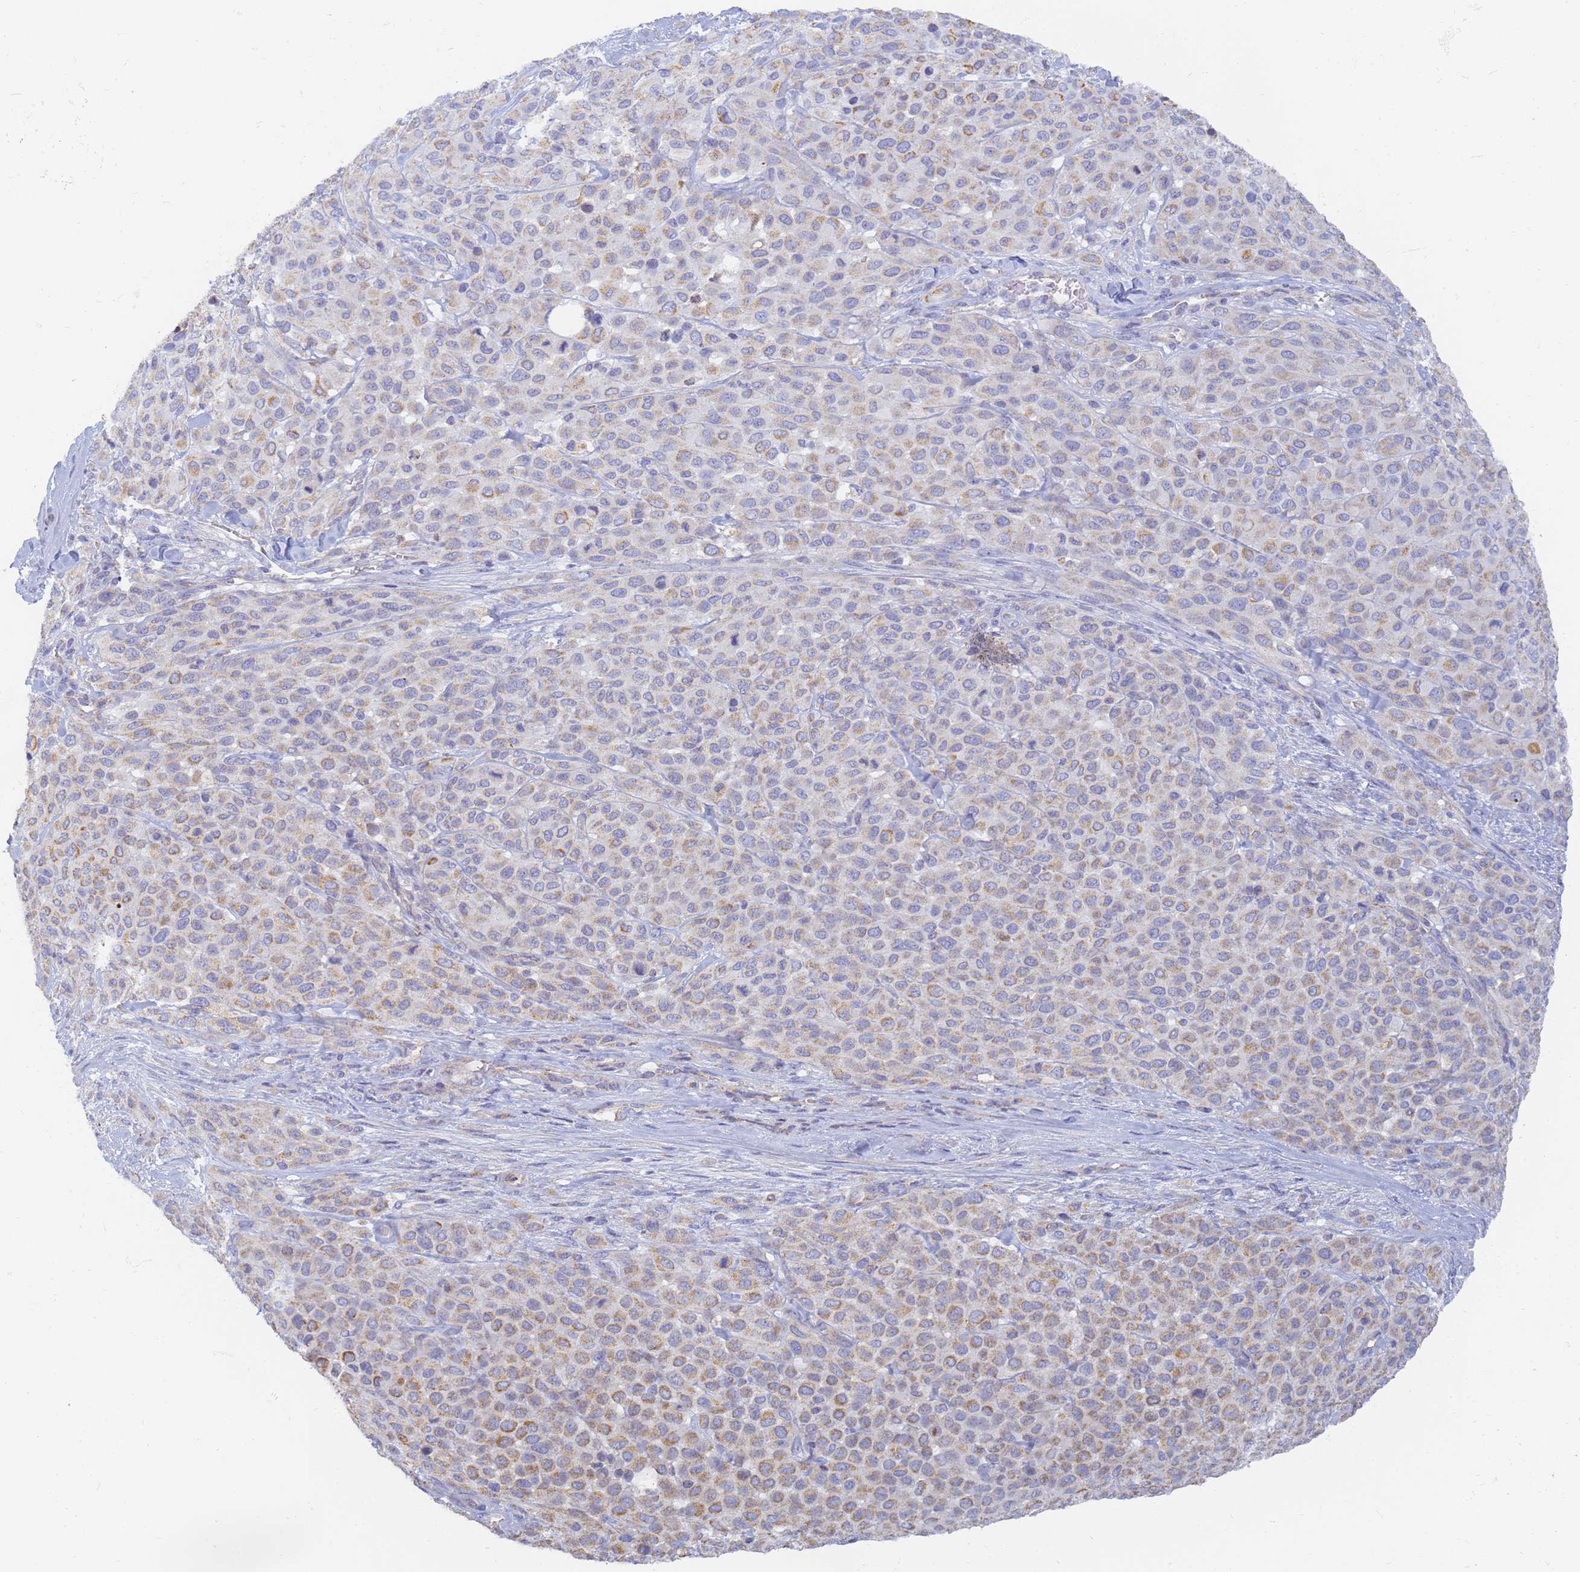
{"staining": {"intensity": "moderate", "quantity": "25%-75%", "location": "cytoplasmic/membranous"}, "tissue": "melanoma", "cell_type": "Tumor cells", "image_type": "cancer", "snomed": [{"axis": "morphology", "description": "Malignant melanoma, Metastatic site"}, {"axis": "topography", "description": "Skin"}], "caption": "Brown immunohistochemical staining in malignant melanoma (metastatic site) reveals moderate cytoplasmic/membranous positivity in approximately 25%-75% of tumor cells.", "gene": "UTP23", "patient": {"sex": "female", "age": 81}}